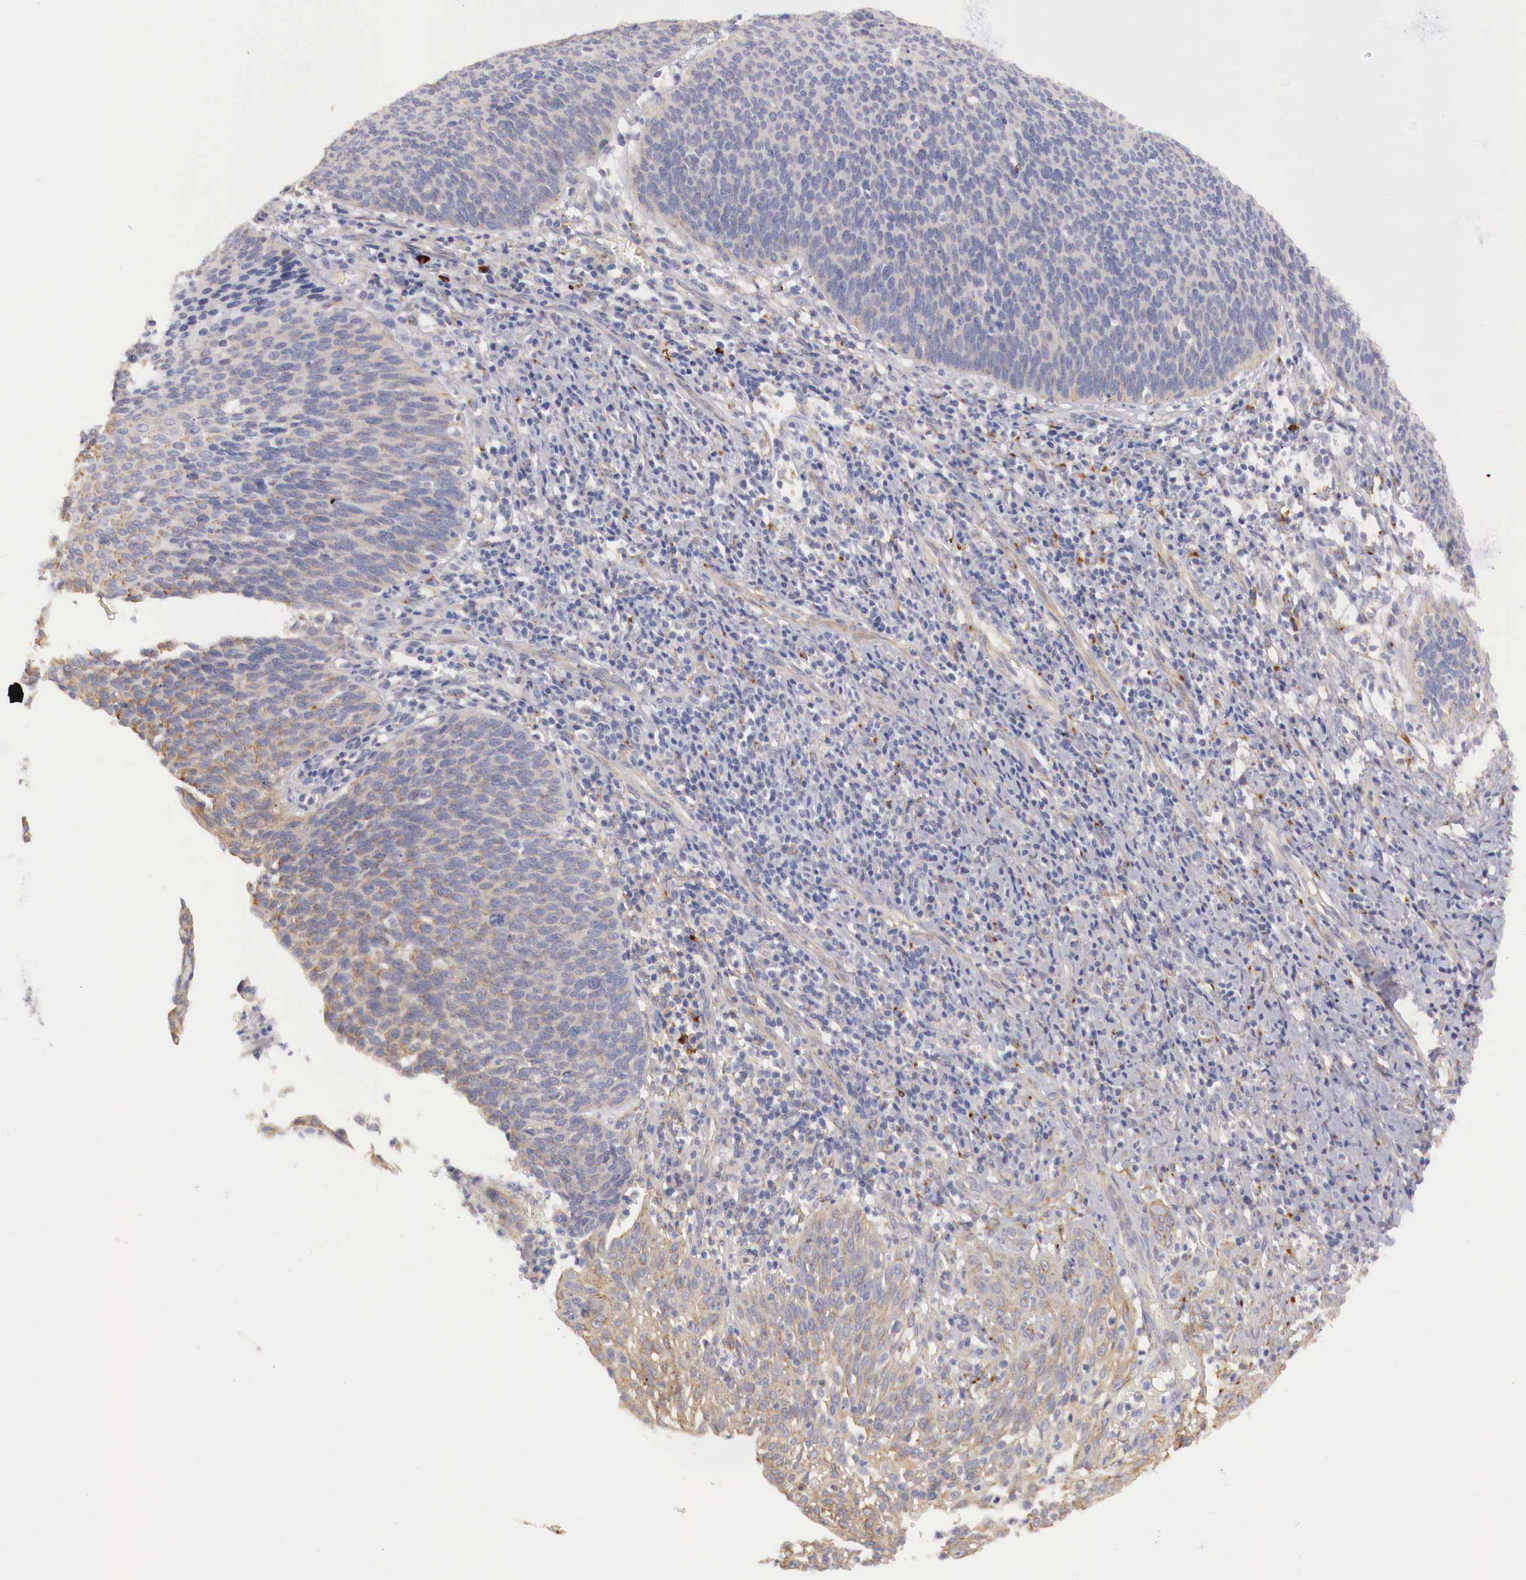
{"staining": {"intensity": "weak", "quantity": "25%-75%", "location": "cytoplasmic/membranous"}, "tissue": "cervical cancer", "cell_type": "Tumor cells", "image_type": "cancer", "snomed": [{"axis": "morphology", "description": "Squamous cell carcinoma, NOS"}, {"axis": "topography", "description": "Cervix"}], "caption": "Squamous cell carcinoma (cervical) stained for a protein demonstrates weak cytoplasmic/membranous positivity in tumor cells. The staining was performed using DAB (3,3'-diaminobenzidine), with brown indicating positive protein expression. Nuclei are stained blue with hematoxylin.", "gene": "KLHDC7B", "patient": {"sex": "female", "age": 41}}